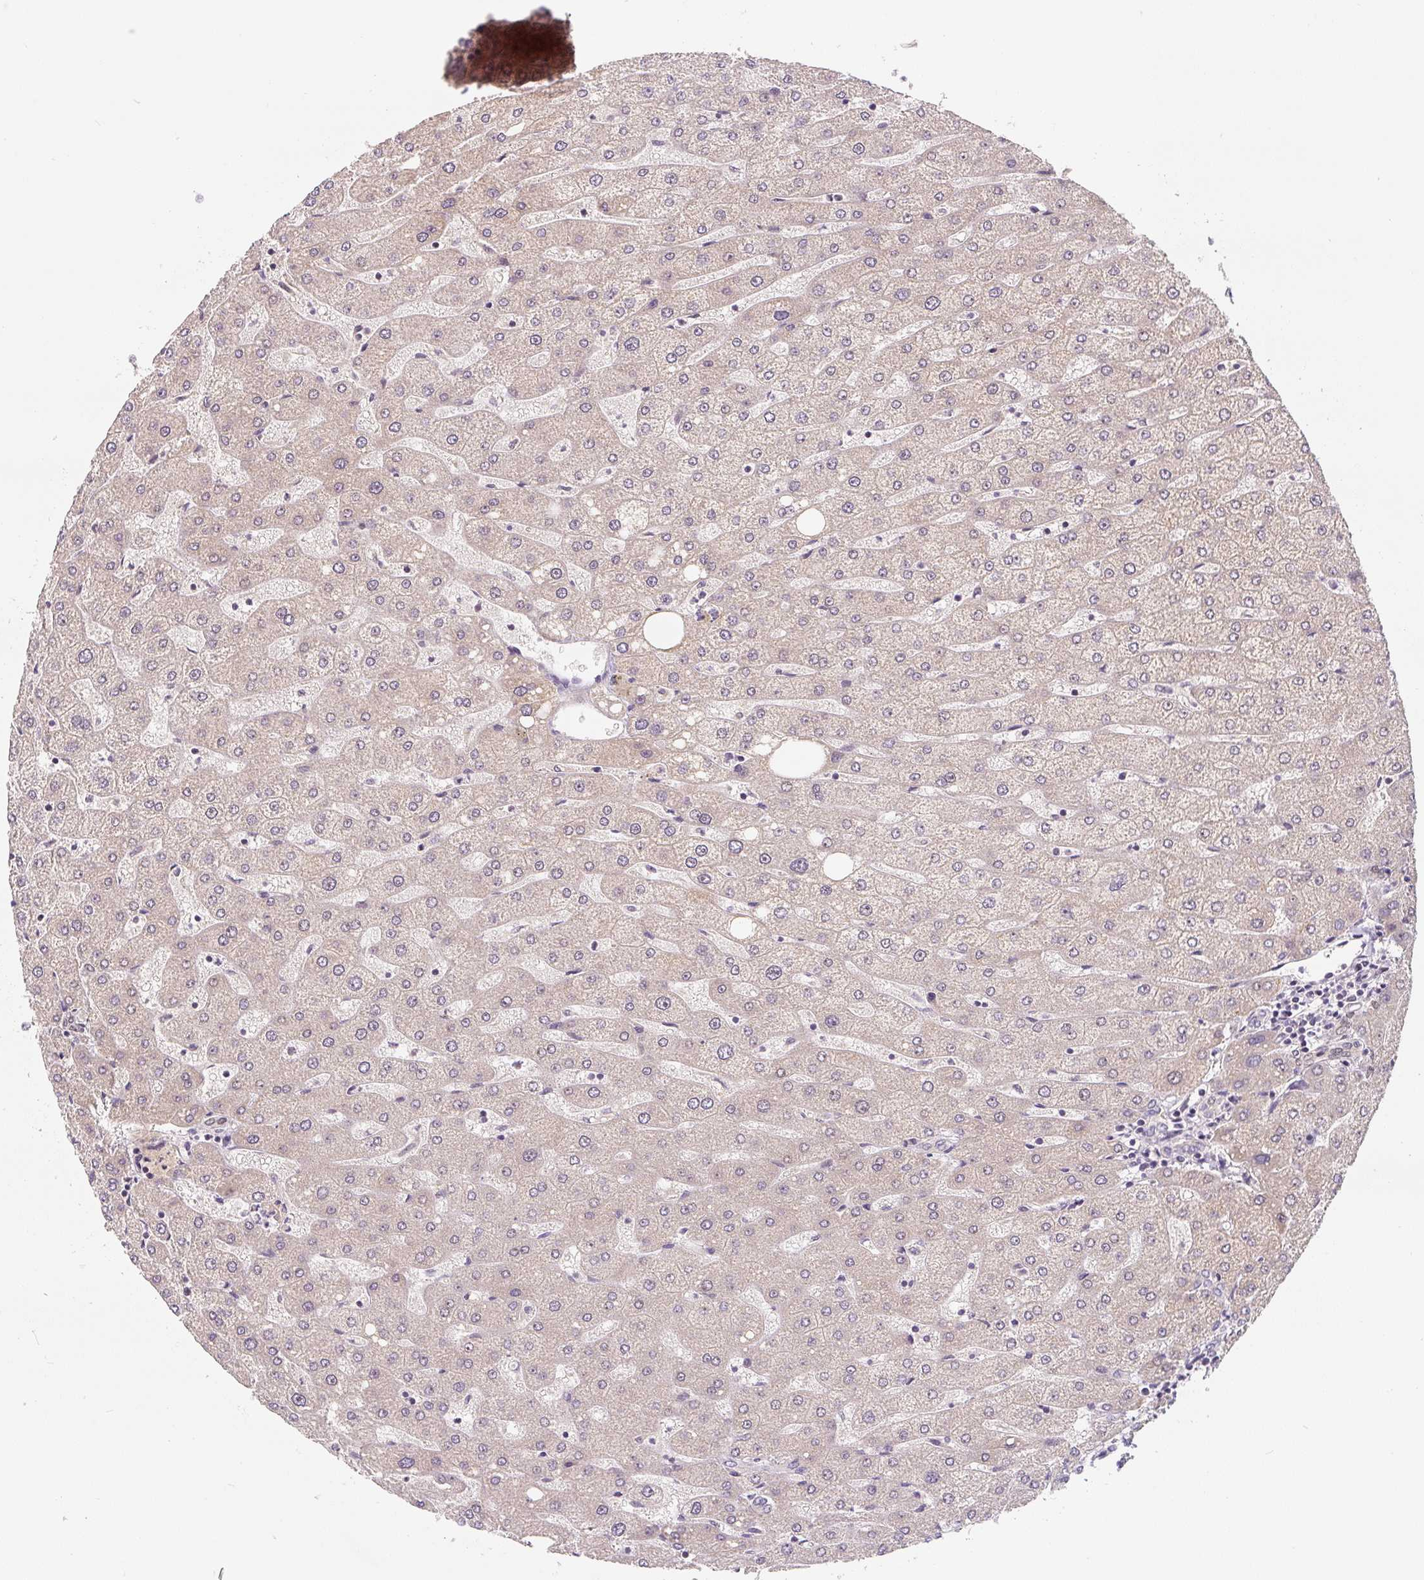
{"staining": {"intensity": "moderate", "quantity": ">75%", "location": "nuclear"}, "tissue": "liver", "cell_type": "Cholangiocytes", "image_type": "normal", "snomed": [{"axis": "morphology", "description": "Normal tissue, NOS"}, {"axis": "topography", "description": "Liver"}], "caption": "Immunohistochemistry (IHC) (DAB (3,3'-diaminobenzidine)) staining of unremarkable human liver shows moderate nuclear protein staining in approximately >75% of cholangiocytes. (DAB (3,3'-diaminobenzidine) IHC, brown staining for protein, blue staining for nuclei).", "gene": "PWWP3B", "patient": {"sex": "male", "age": 67}}